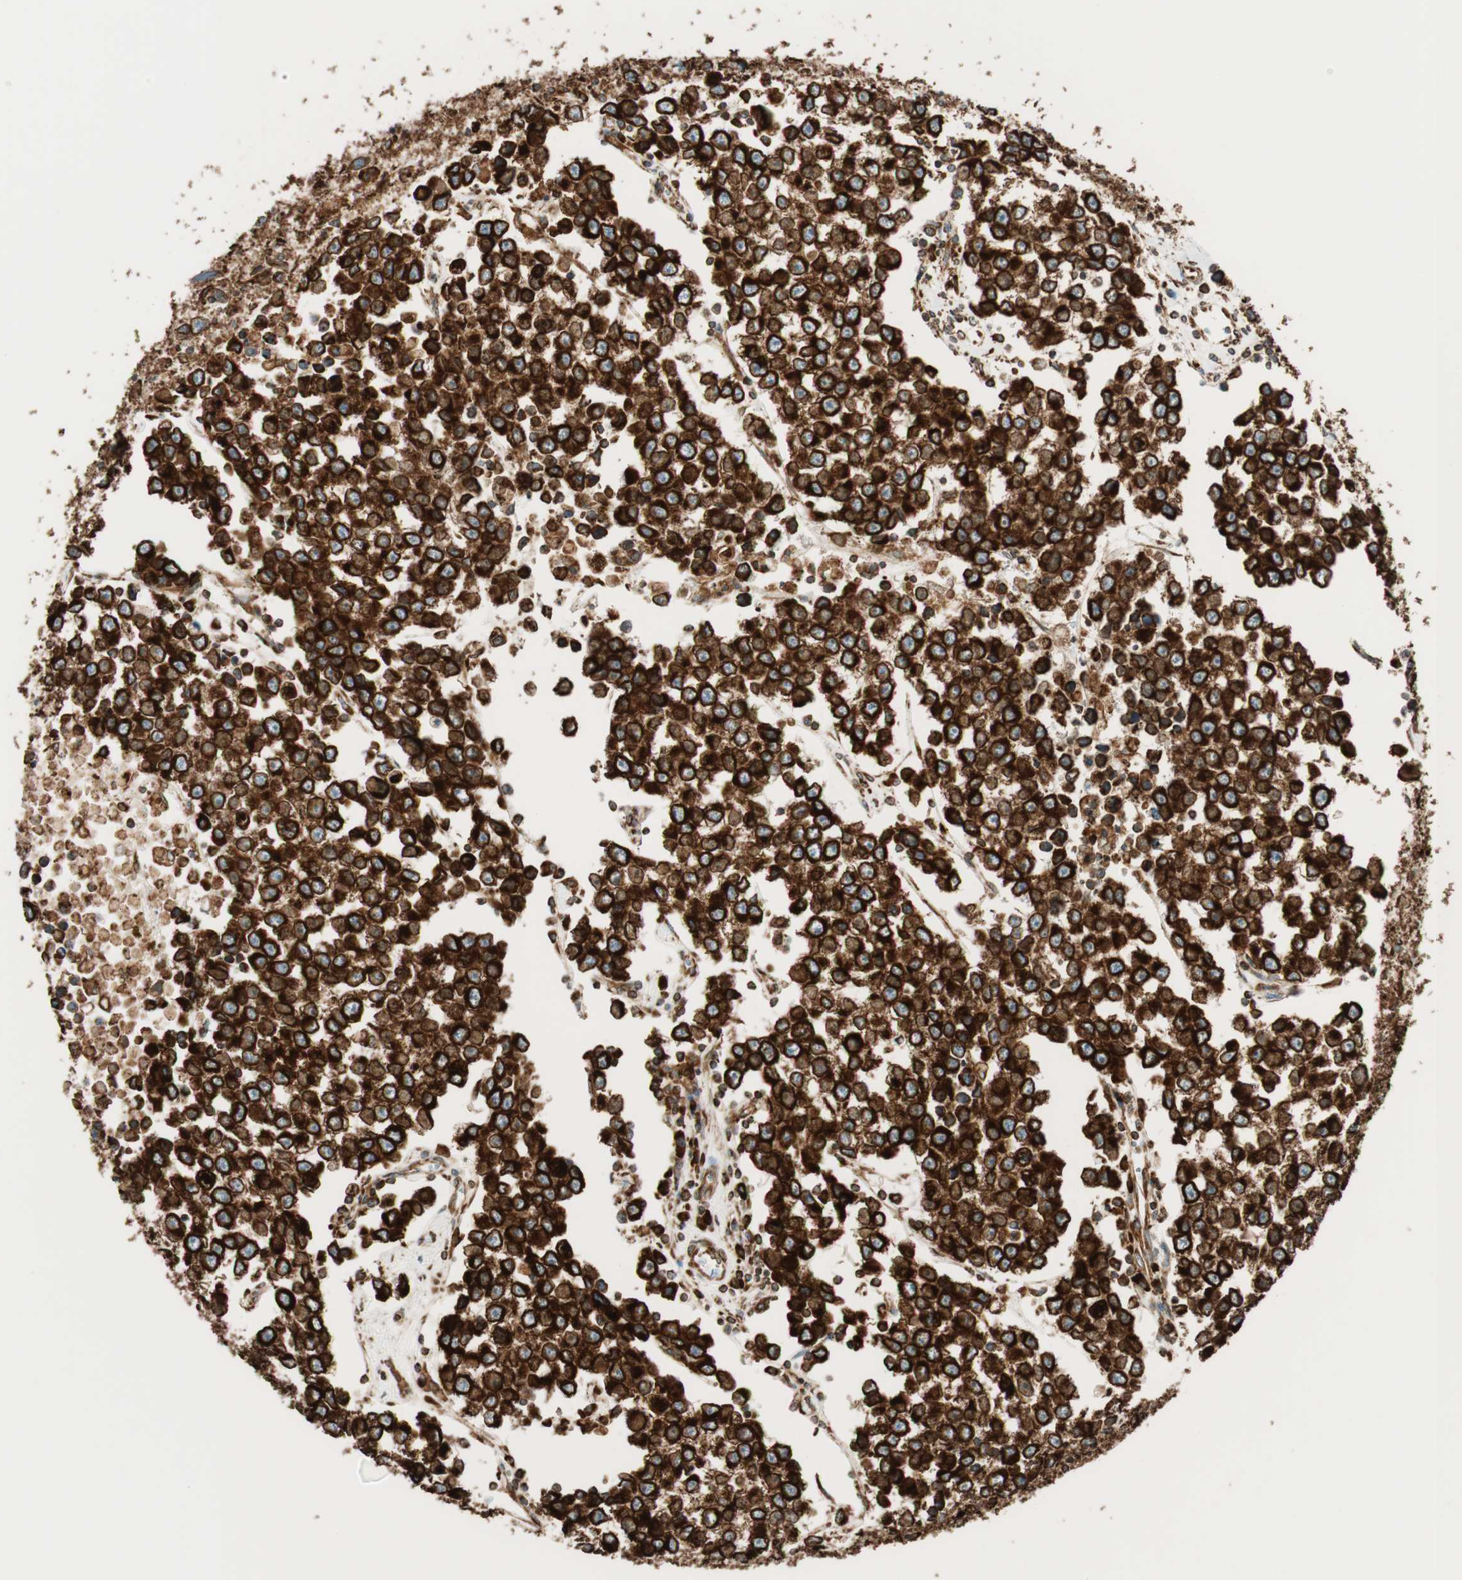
{"staining": {"intensity": "strong", "quantity": ">75%", "location": "cytoplasmic/membranous"}, "tissue": "testis cancer", "cell_type": "Tumor cells", "image_type": "cancer", "snomed": [{"axis": "morphology", "description": "Seminoma, NOS"}, {"axis": "morphology", "description": "Carcinoma, Embryonal, NOS"}, {"axis": "topography", "description": "Testis"}], "caption": "Protein analysis of testis cancer tissue shows strong cytoplasmic/membranous staining in about >75% of tumor cells.", "gene": "PRKCSH", "patient": {"sex": "male", "age": 52}}